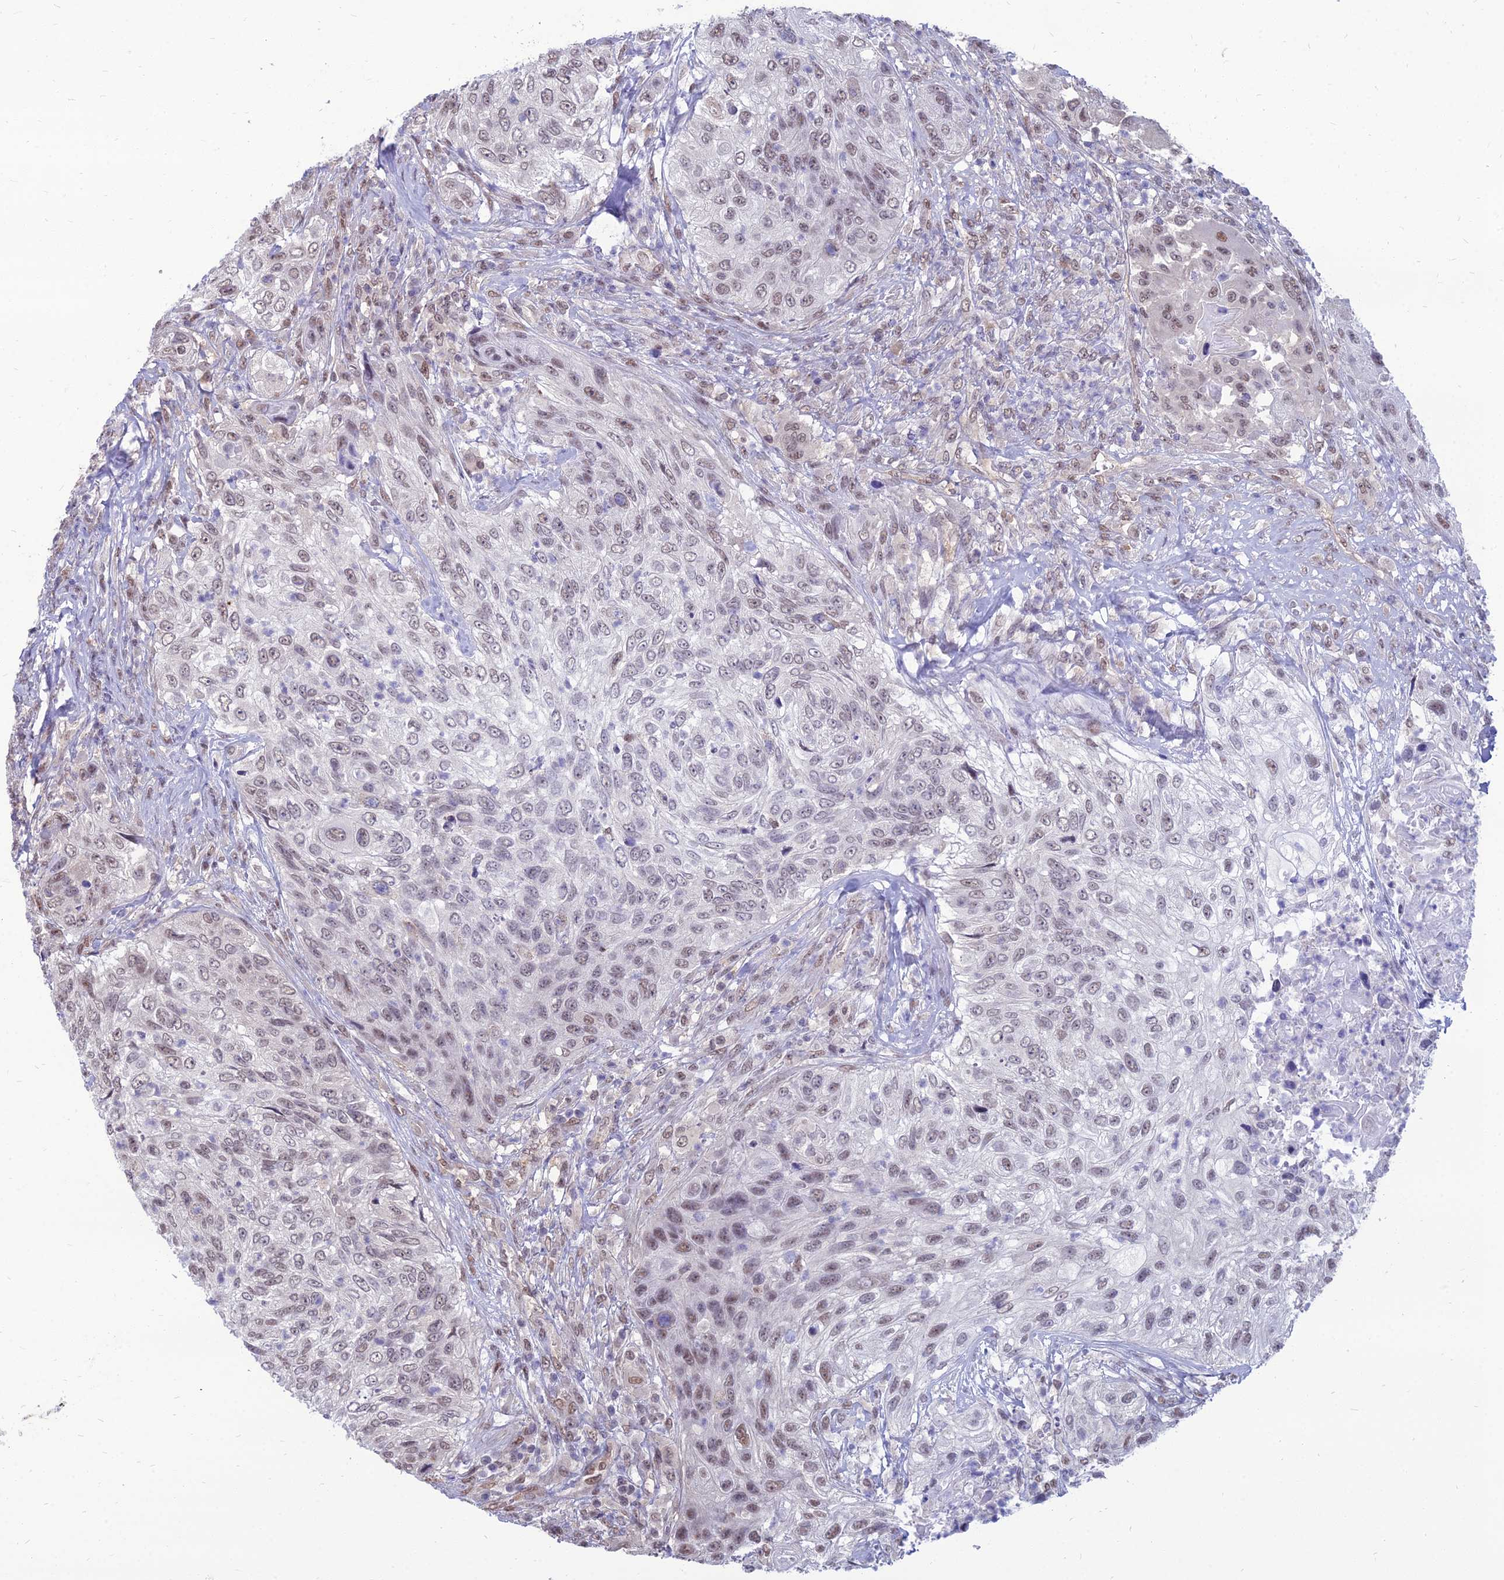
{"staining": {"intensity": "weak", "quantity": "25%-75%", "location": "nuclear"}, "tissue": "urothelial cancer", "cell_type": "Tumor cells", "image_type": "cancer", "snomed": [{"axis": "morphology", "description": "Urothelial carcinoma, High grade"}, {"axis": "topography", "description": "Urinary bladder"}], "caption": "A high-resolution micrograph shows immunohistochemistry (IHC) staining of urothelial cancer, which exhibits weak nuclear positivity in about 25%-75% of tumor cells.", "gene": "SRSF7", "patient": {"sex": "female", "age": 60}}